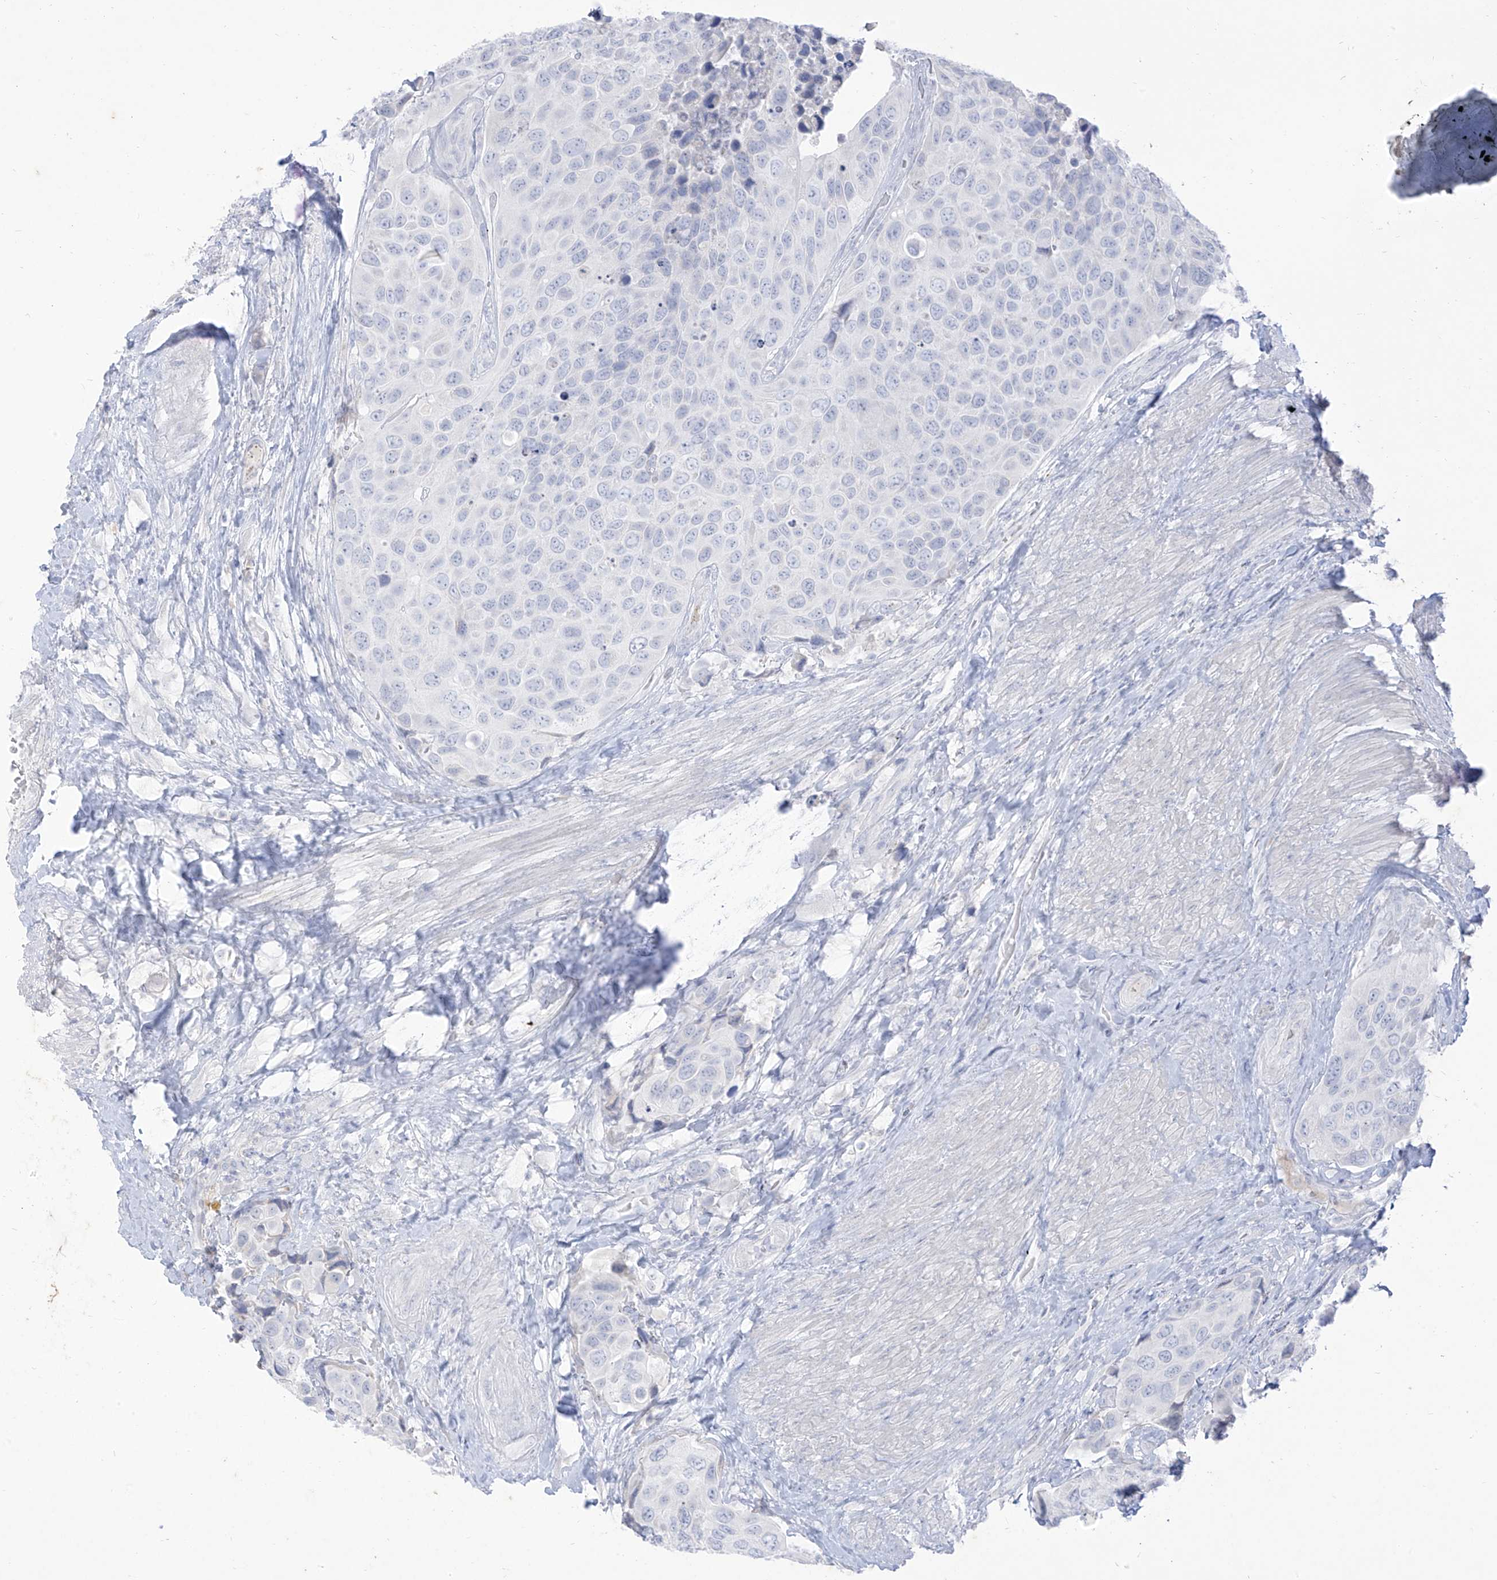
{"staining": {"intensity": "negative", "quantity": "none", "location": "none"}, "tissue": "urothelial cancer", "cell_type": "Tumor cells", "image_type": "cancer", "snomed": [{"axis": "morphology", "description": "Urothelial carcinoma, High grade"}, {"axis": "topography", "description": "Urinary bladder"}], "caption": "Immunohistochemistry (IHC) micrograph of high-grade urothelial carcinoma stained for a protein (brown), which demonstrates no positivity in tumor cells.", "gene": "TGM4", "patient": {"sex": "male", "age": 74}}